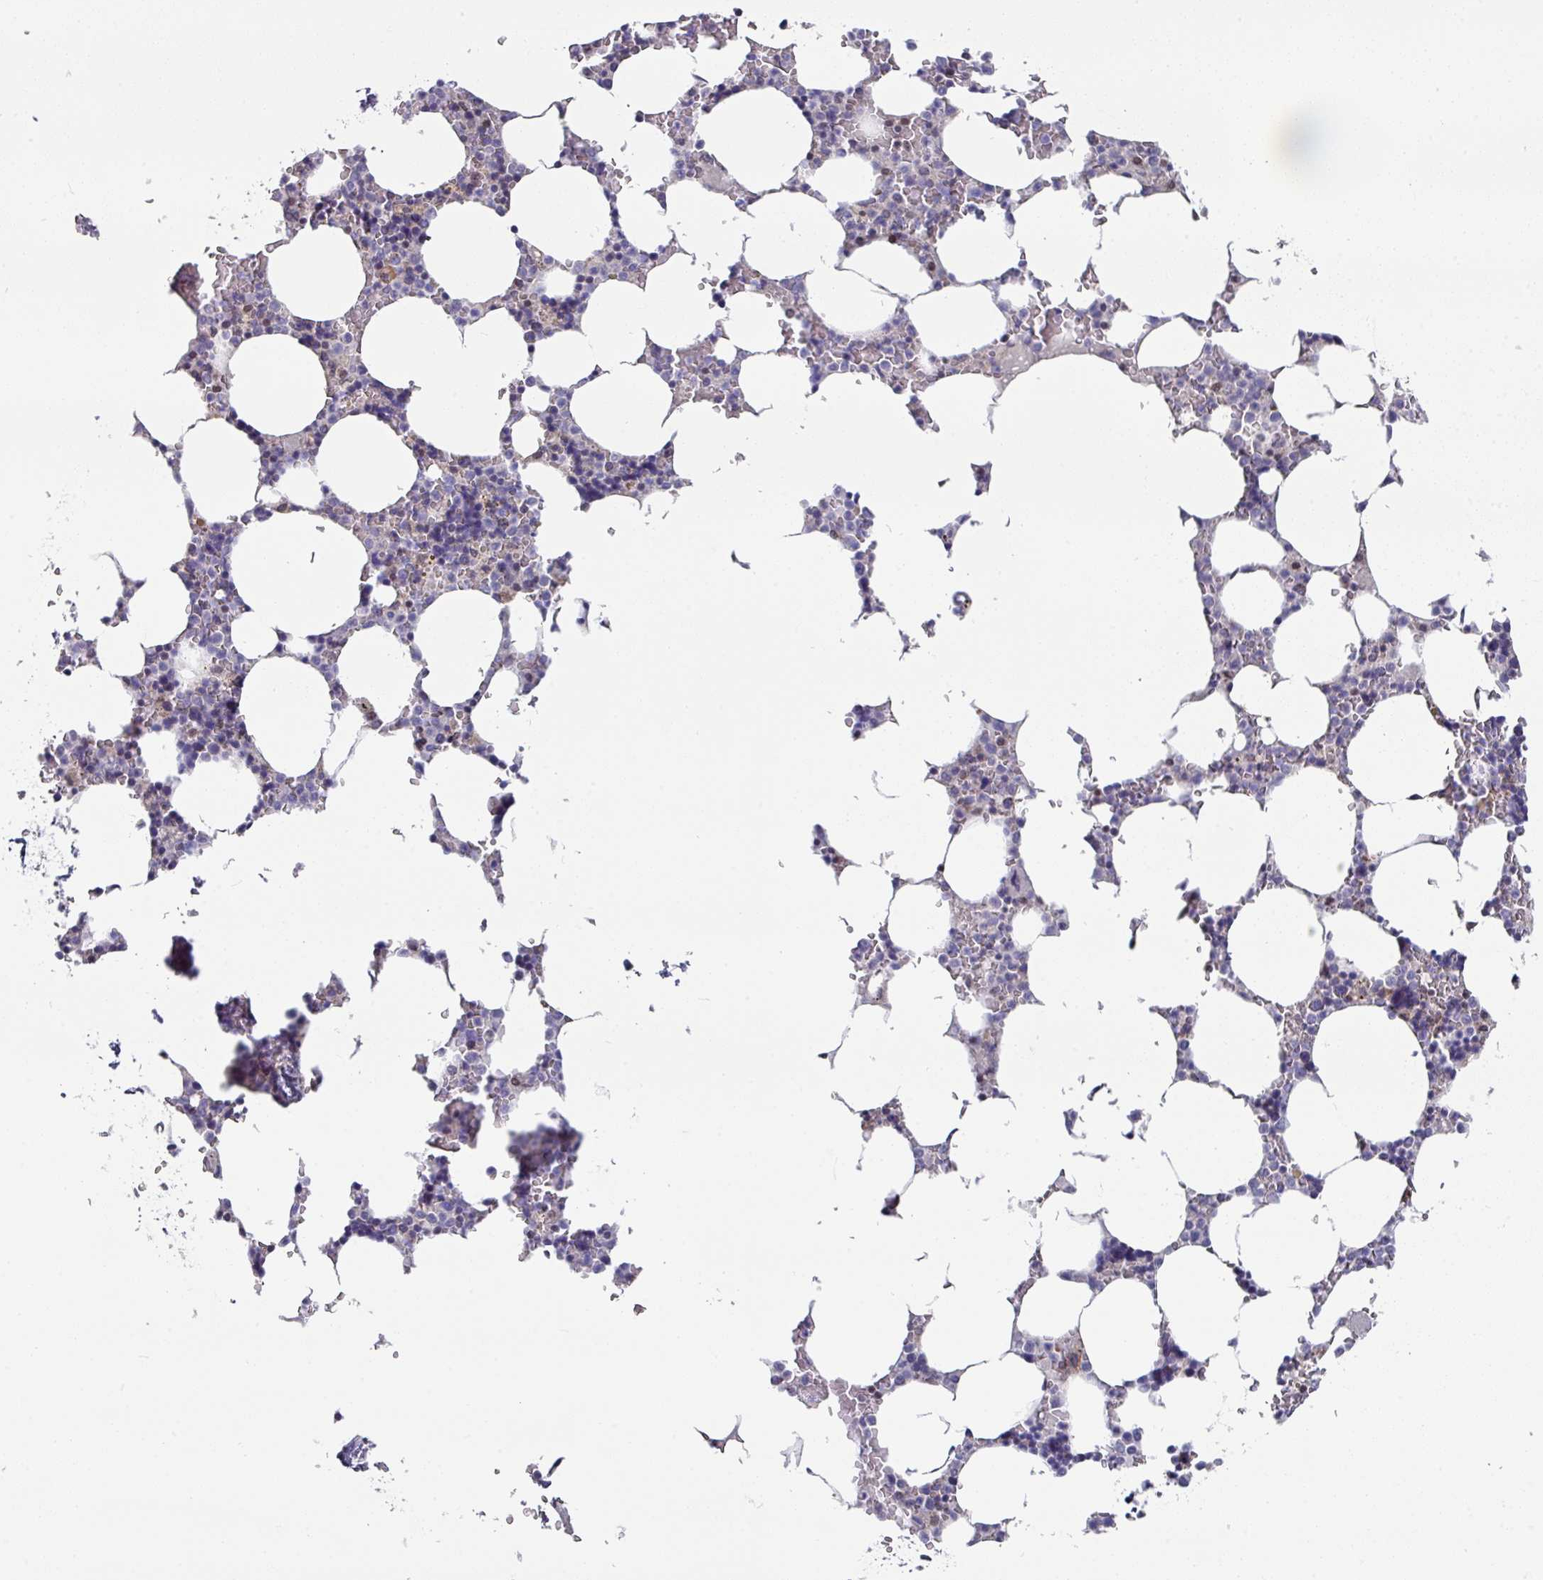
{"staining": {"intensity": "strong", "quantity": "<25%", "location": "nuclear"}, "tissue": "bone marrow", "cell_type": "Hematopoietic cells", "image_type": "normal", "snomed": [{"axis": "morphology", "description": "Normal tissue, NOS"}, {"axis": "topography", "description": "Bone marrow"}], "caption": "Immunohistochemical staining of benign human bone marrow displays <25% levels of strong nuclear protein staining in about <25% of hematopoietic cells.", "gene": "CBX7", "patient": {"sex": "male", "age": 64}}